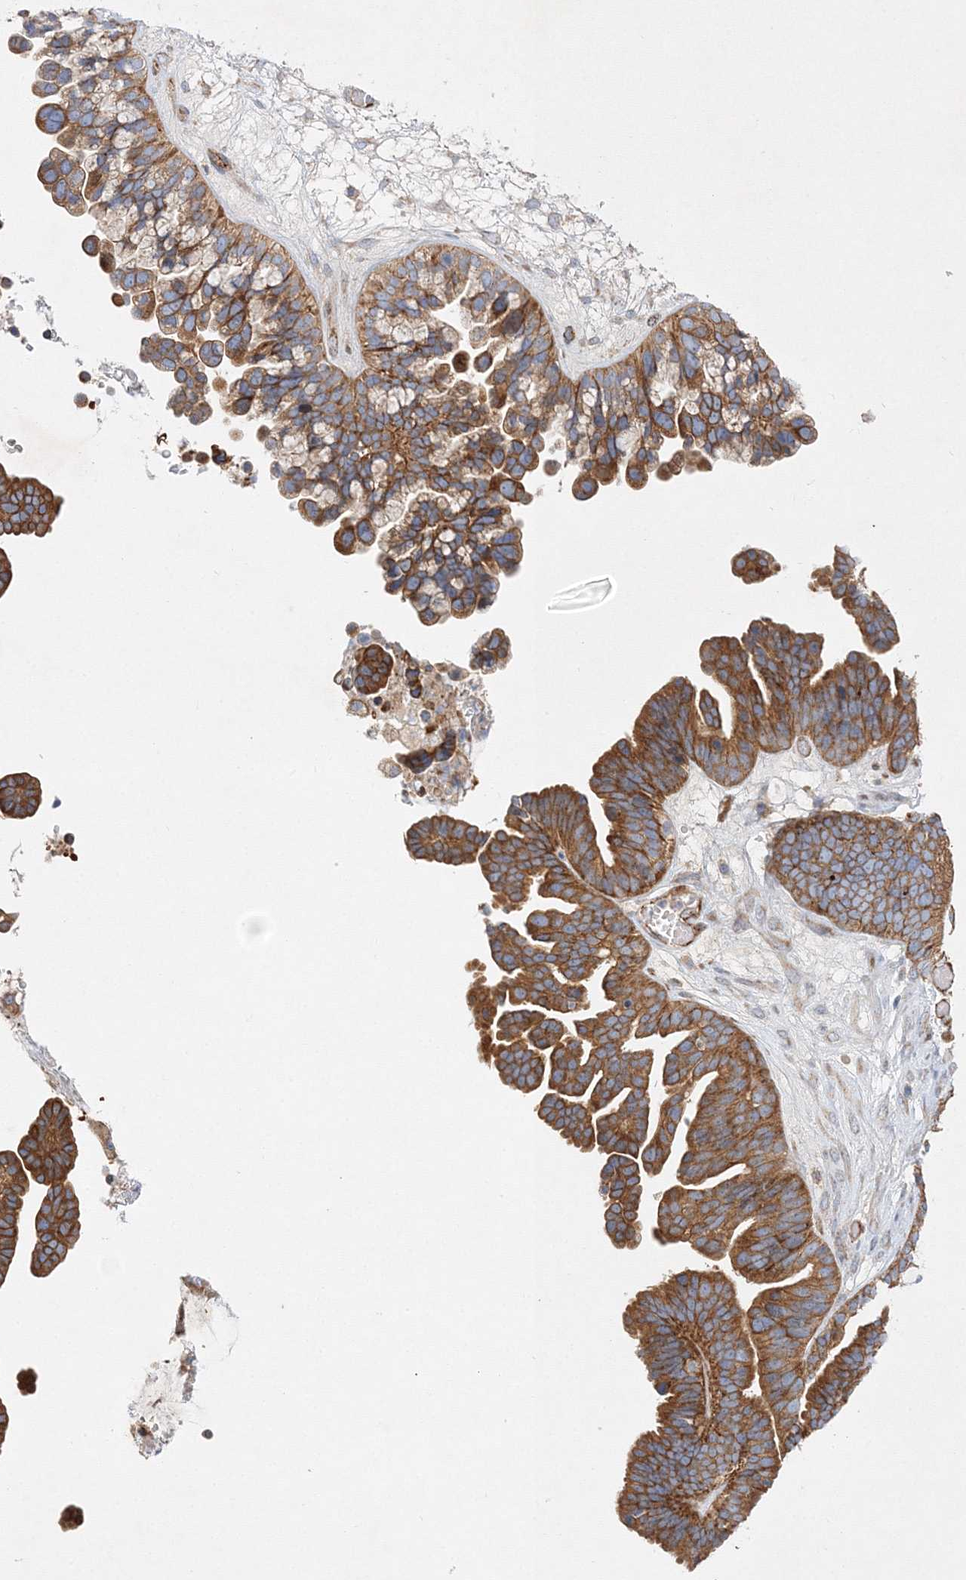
{"staining": {"intensity": "moderate", "quantity": ">75%", "location": "cytoplasmic/membranous"}, "tissue": "ovarian cancer", "cell_type": "Tumor cells", "image_type": "cancer", "snomed": [{"axis": "morphology", "description": "Cystadenocarcinoma, serous, NOS"}, {"axis": "topography", "description": "Ovary"}], "caption": "Ovarian cancer stained for a protein reveals moderate cytoplasmic/membranous positivity in tumor cells. (Stains: DAB (3,3'-diaminobenzidine) in brown, nuclei in blue, Microscopy: brightfield microscopy at high magnification).", "gene": "ZFYVE16", "patient": {"sex": "female", "age": 56}}